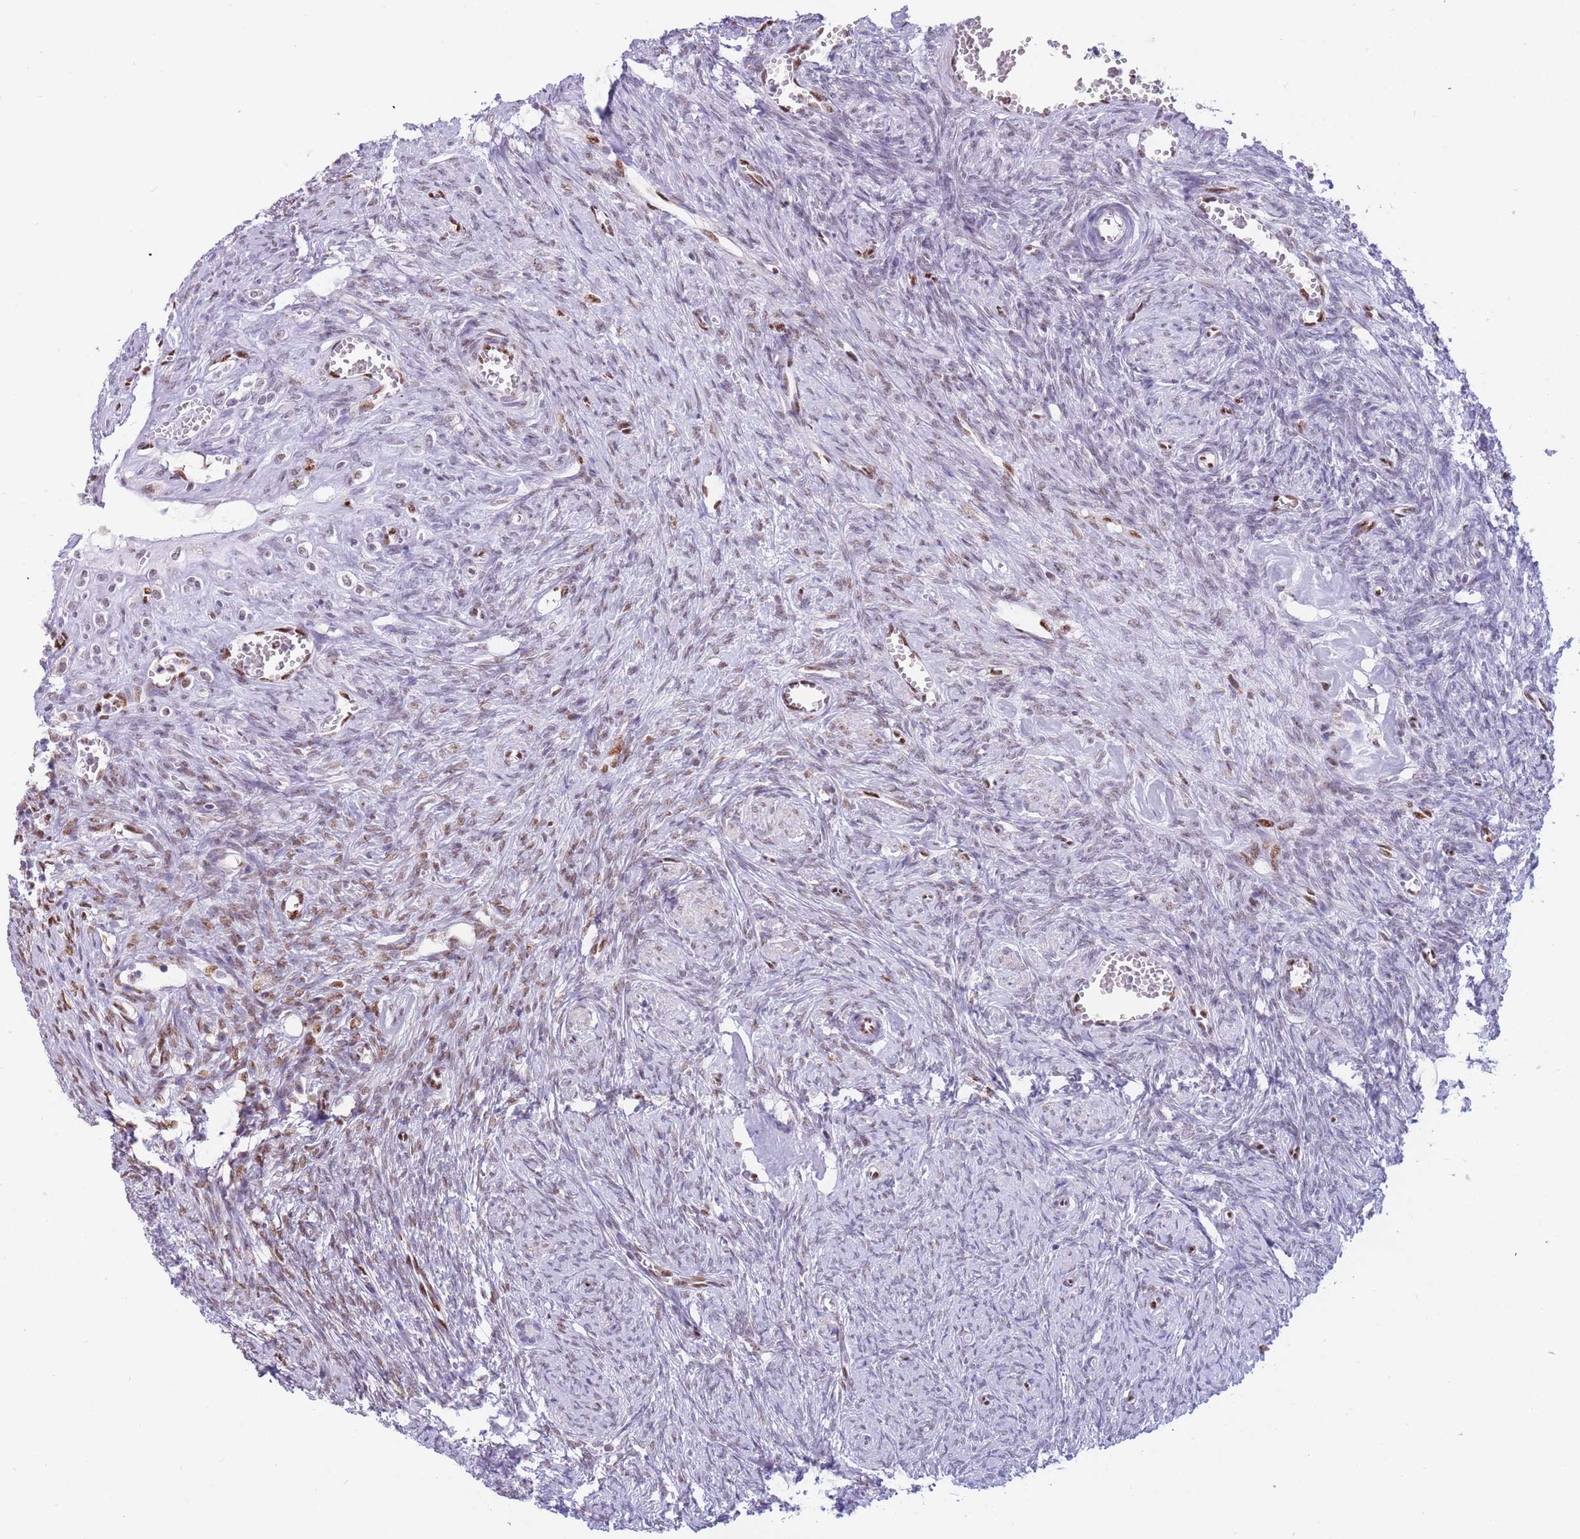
{"staining": {"intensity": "weak", "quantity": "<25%", "location": "nuclear"}, "tissue": "ovary", "cell_type": "Ovarian stroma cells", "image_type": "normal", "snomed": [{"axis": "morphology", "description": "Normal tissue, NOS"}, {"axis": "topography", "description": "Ovary"}], "caption": "Image shows no significant protein positivity in ovarian stroma cells of normal ovary. (DAB (3,3'-diaminobenzidine) IHC visualized using brightfield microscopy, high magnification).", "gene": "FAM153A", "patient": {"sex": "female", "age": 44}}